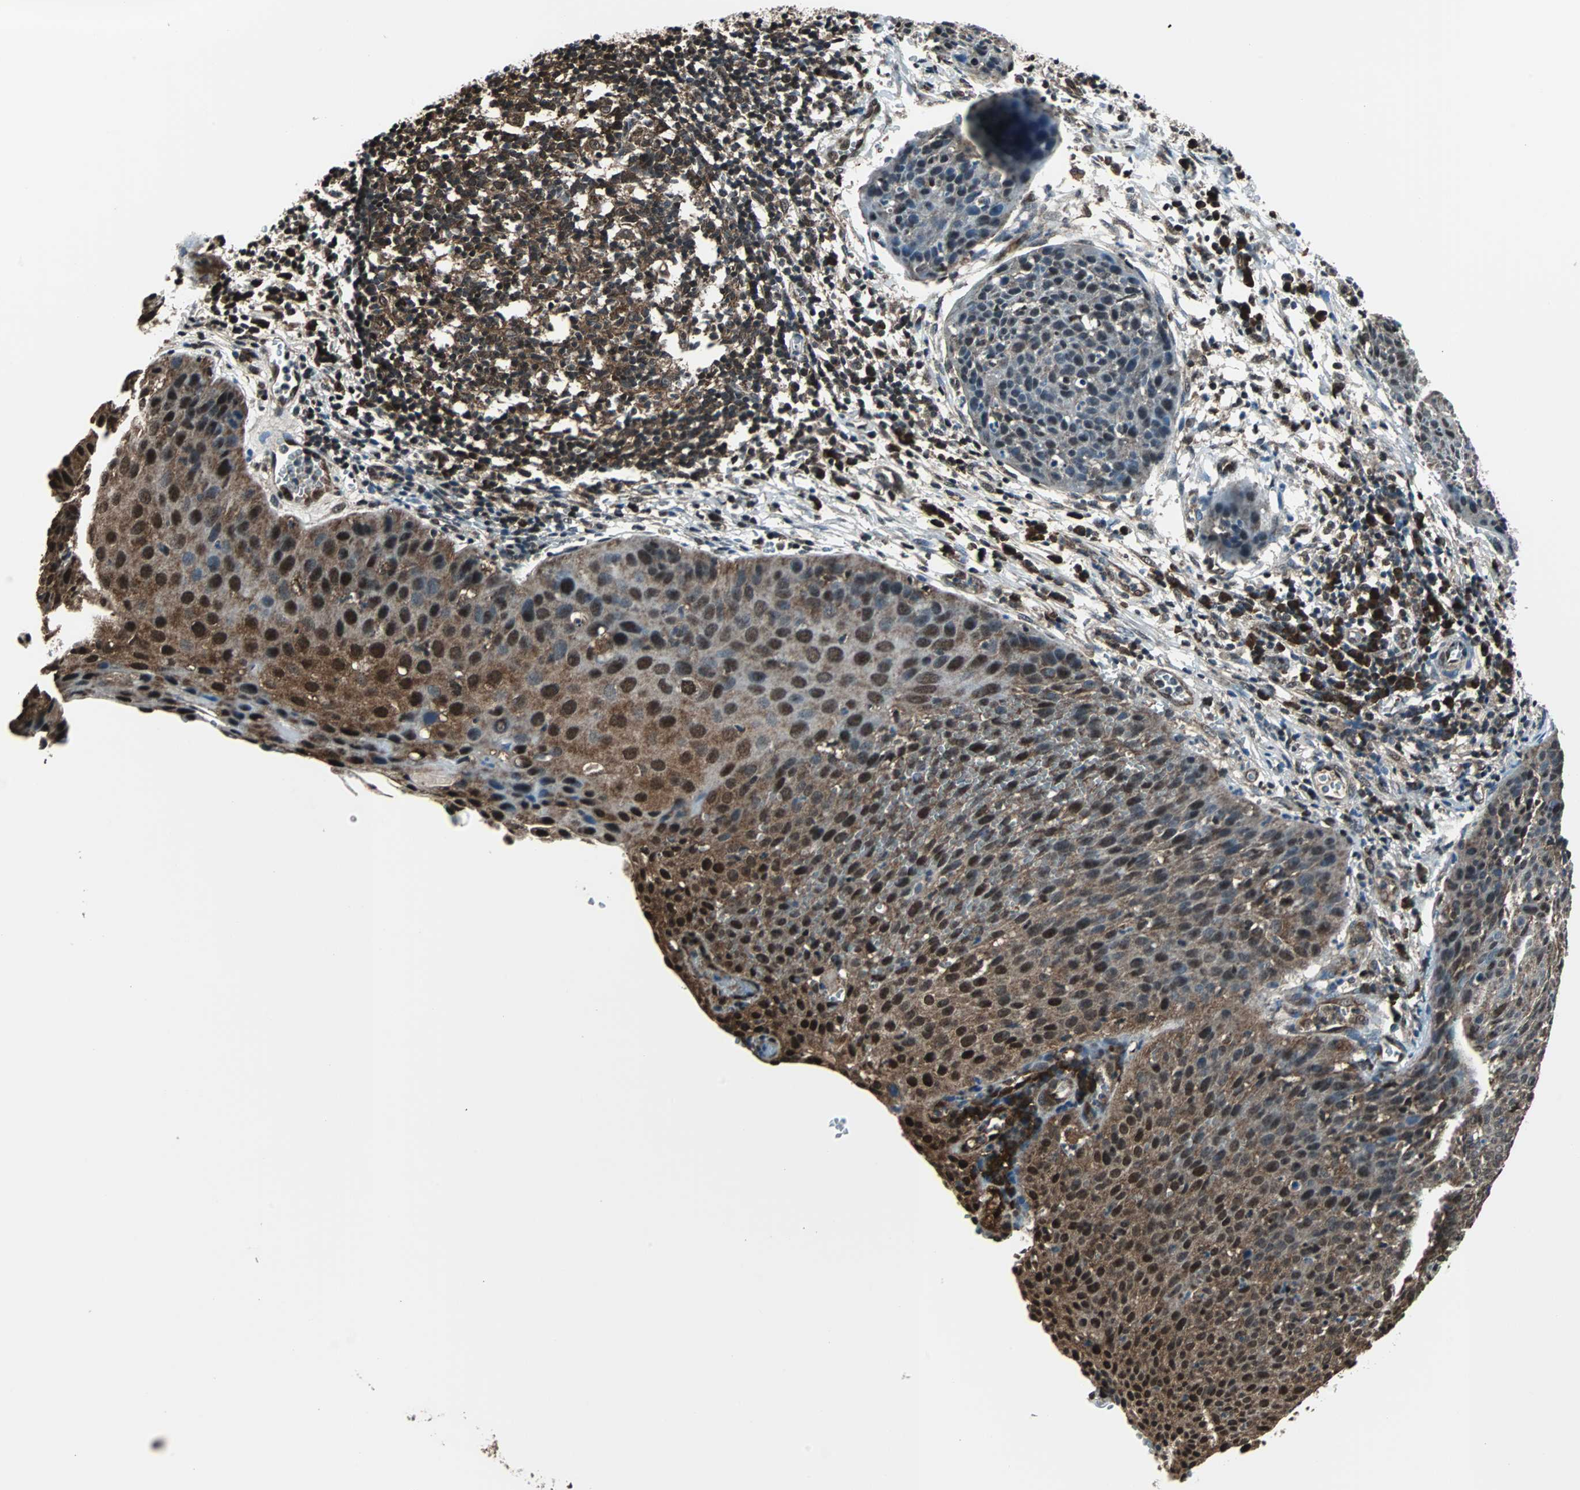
{"staining": {"intensity": "strong", "quantity": ">75%", "location": "cytoplasmic/membranous,nuclear"}, "tissue": "cervical cancer", "cell_type": "Tumor cells", "image_type": "cancer", "snomed": [{"axis": "morphology", "description": "Squamous cell carcinoma, NOS"}, {"axis": "topography", "description": "Cervix"}], "caption": "Protein analysis of cervical squamous cell carcinoma tissue shows strong cytoplasmic/membranous and nuclear positivity in approximately >75% of tumor cells.", "gene": "VCP", "patient": {"sex": "female", "age": 38}}